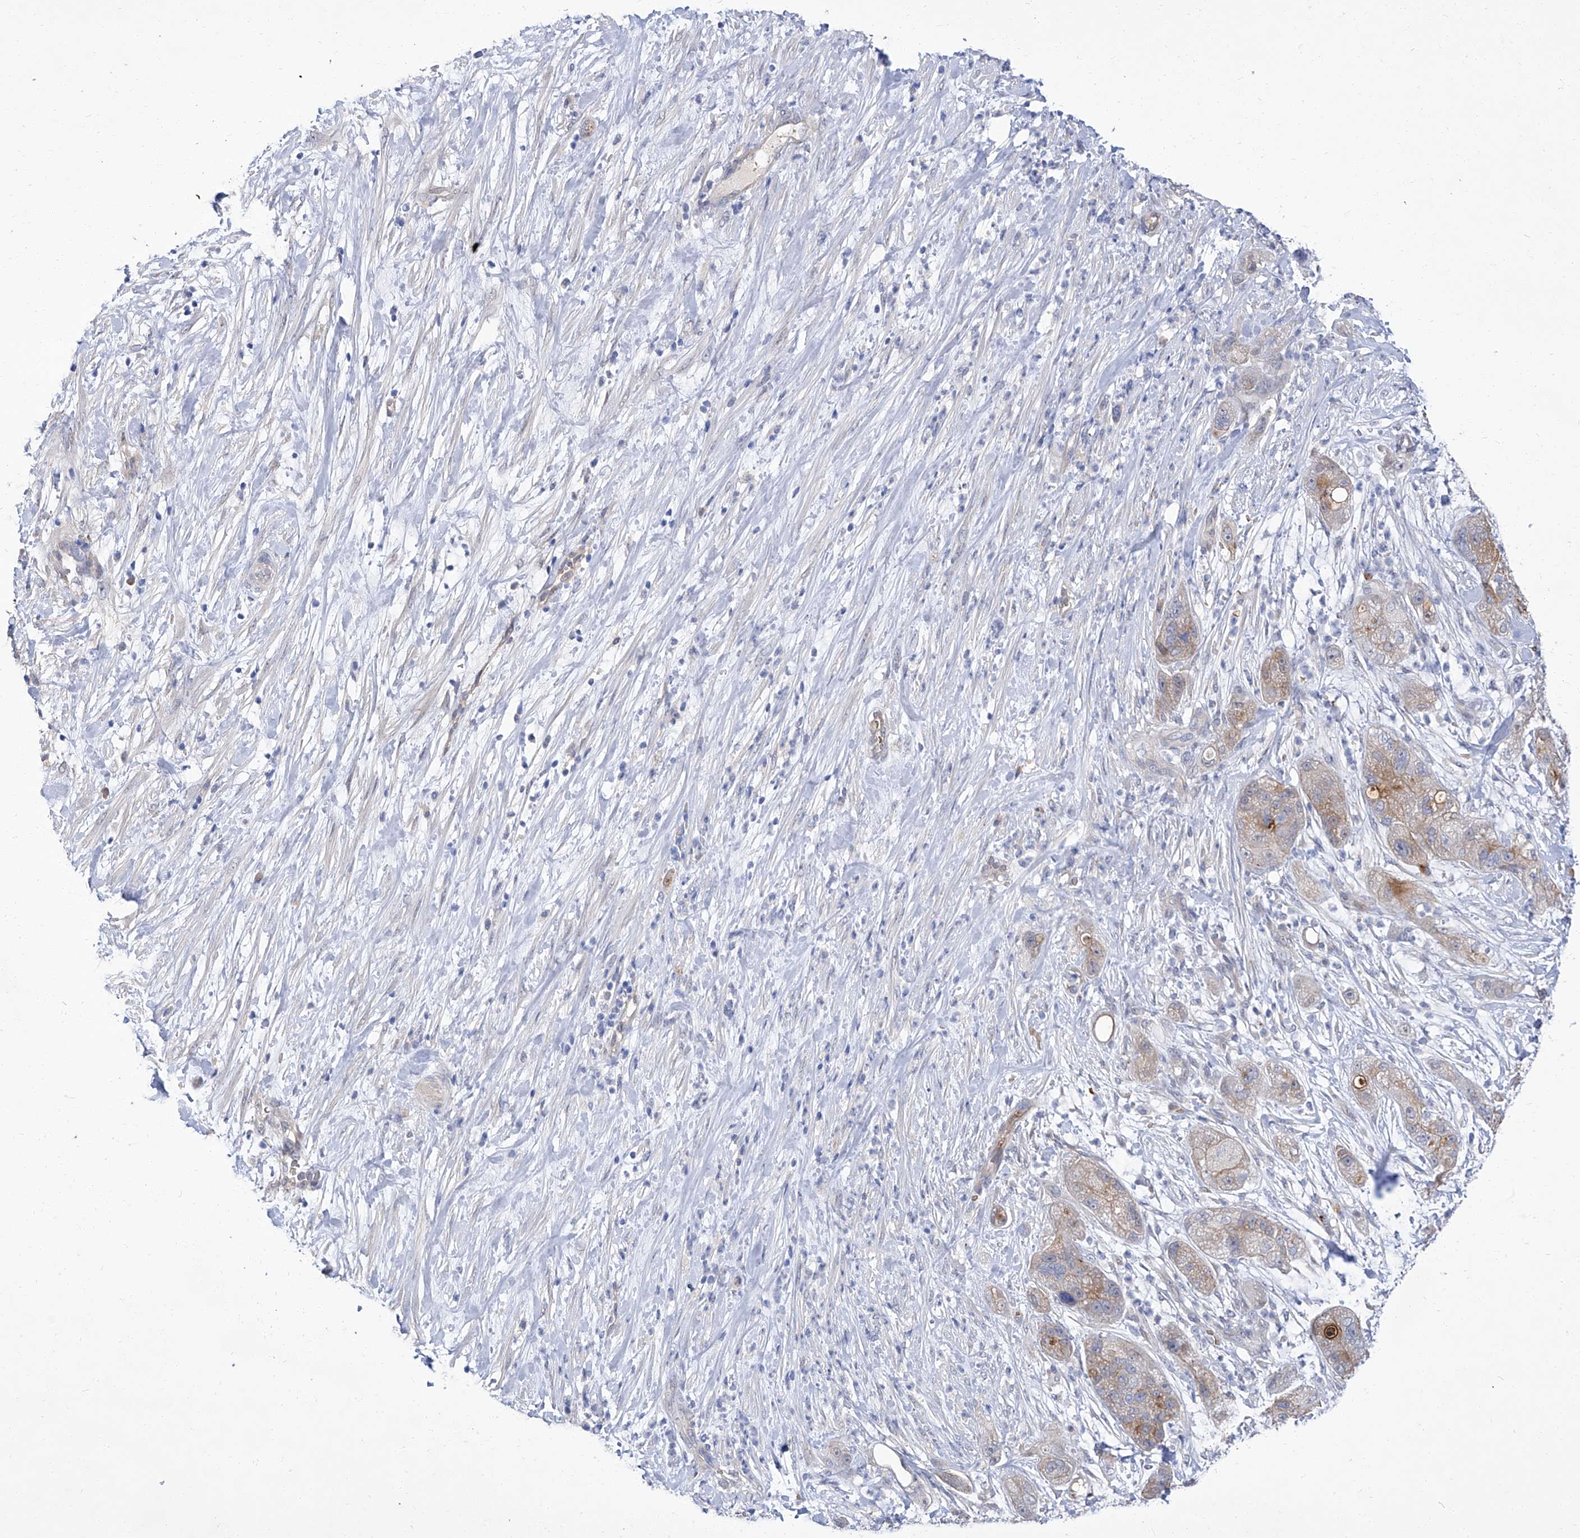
{"staining": {"intensity": "weak", "quantity": "25%-75%", "location": "cytoplasmic/membranous"}, "tissue": "pancreatic cancer", "cell_type": "Tumor cells", "image_type": "cancer", "snomed": [{"axis": "morphology", "description": "Adenocarcinoma, NOS"}, {"axis": "topography", "description": "Pancreas"}], "caption": "The micrograph shows staining of pancreatic adenocarcinoma, revealing weak cytoplasmic/membranous protein positivity (brown color) within tumor cells.", "gene": "PARD3", "patient": {"sex": "female", "age": 78}}